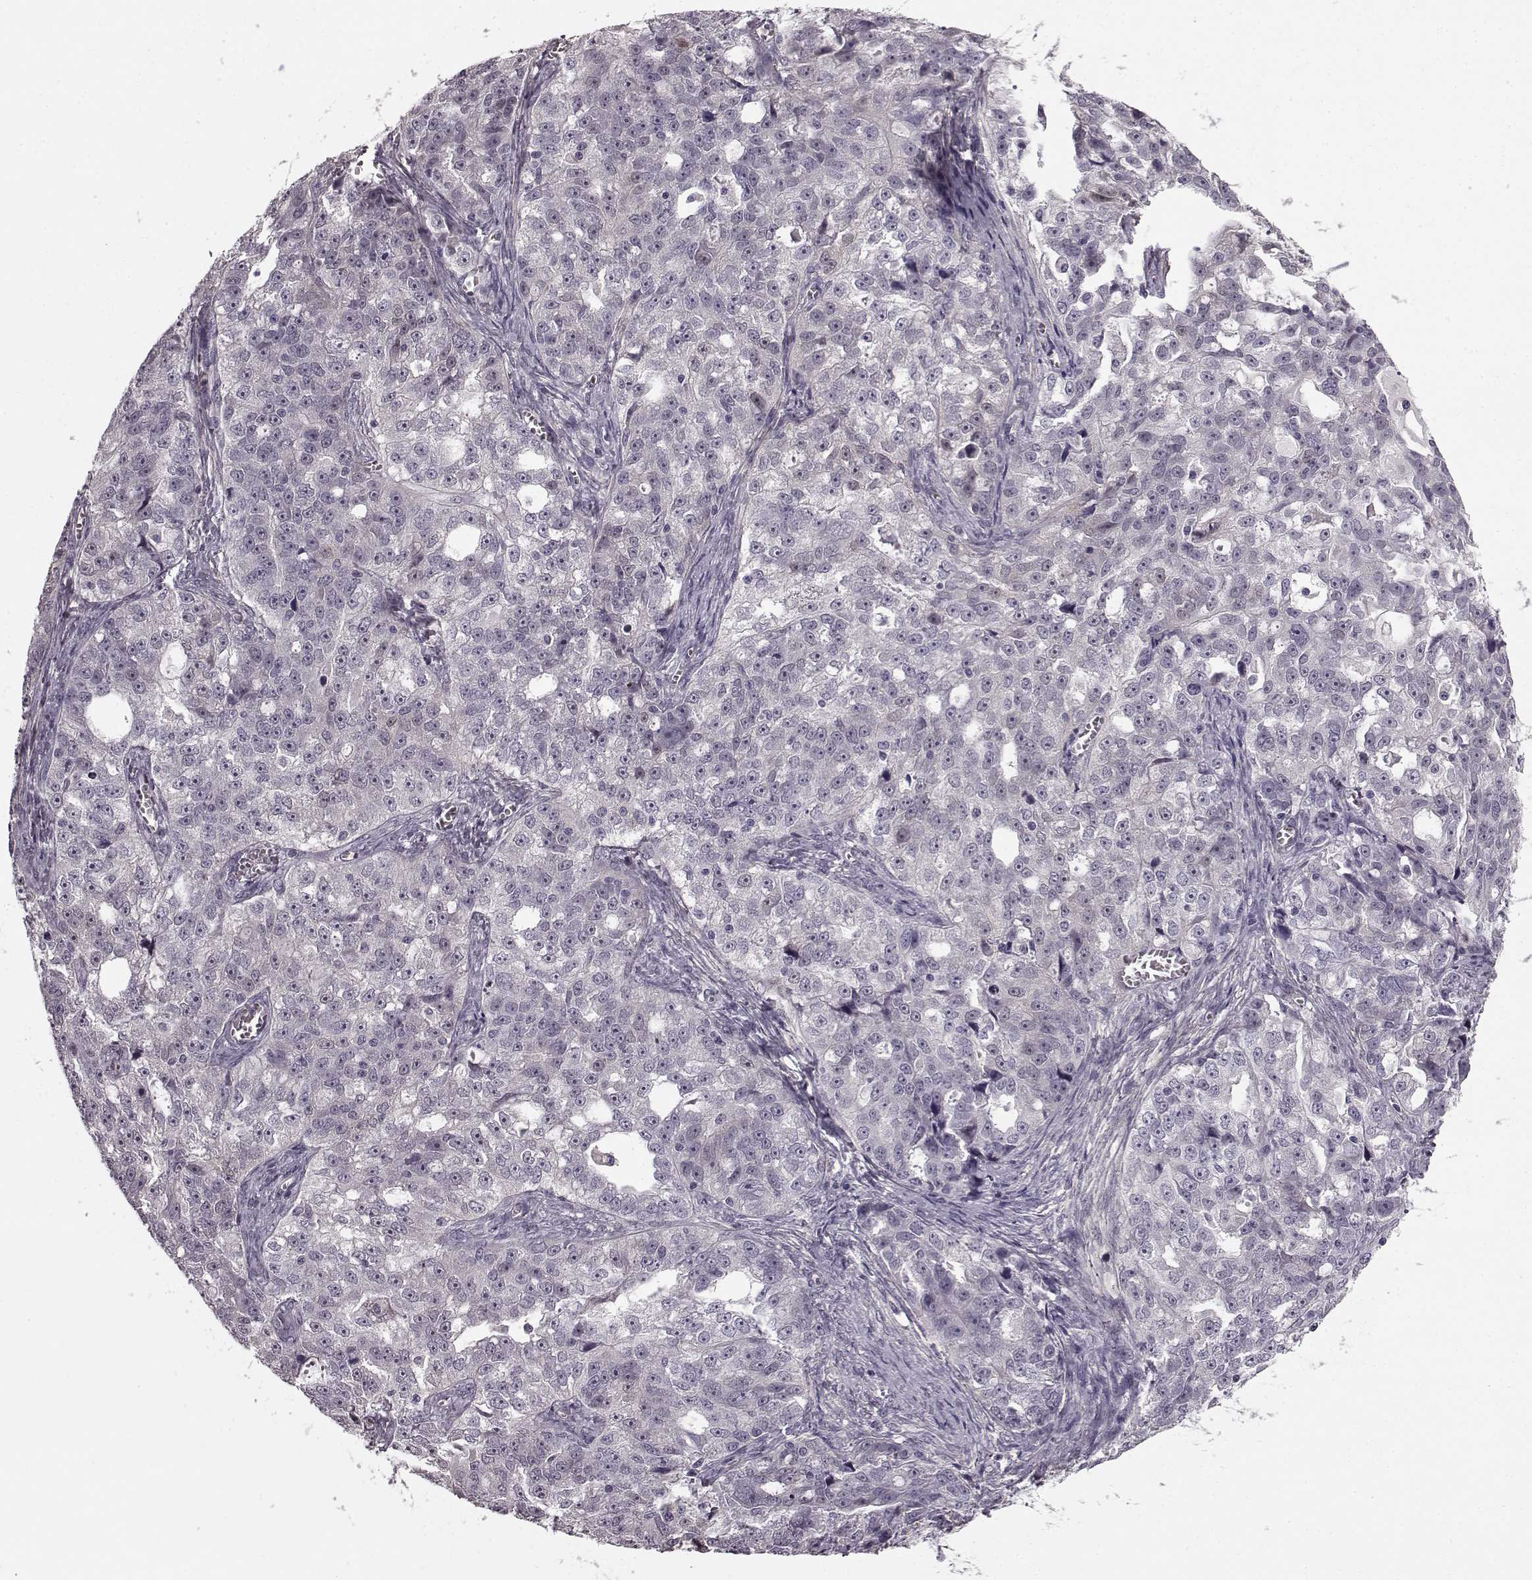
{"staining": {"intensity": "negative", "quantity": "none", "location": "none"}, "tissue": "ovarian cancer", "cell_type": "Tumor cells", "image_type": "cancer", "snomed": [{"axis": "morphology", "description": "Cystadenocarcinoma, serous, NOS"}, {"axis": "topography", "description": "Ovary"}], "caption": "Ovarian cancer (serous cystadenocarcinoma) was stained to show a protein in brown. There is no significant expression in tumor cells.", "gene": "SLCO3A1", "patient": {"sex": "female", "age": 51}}